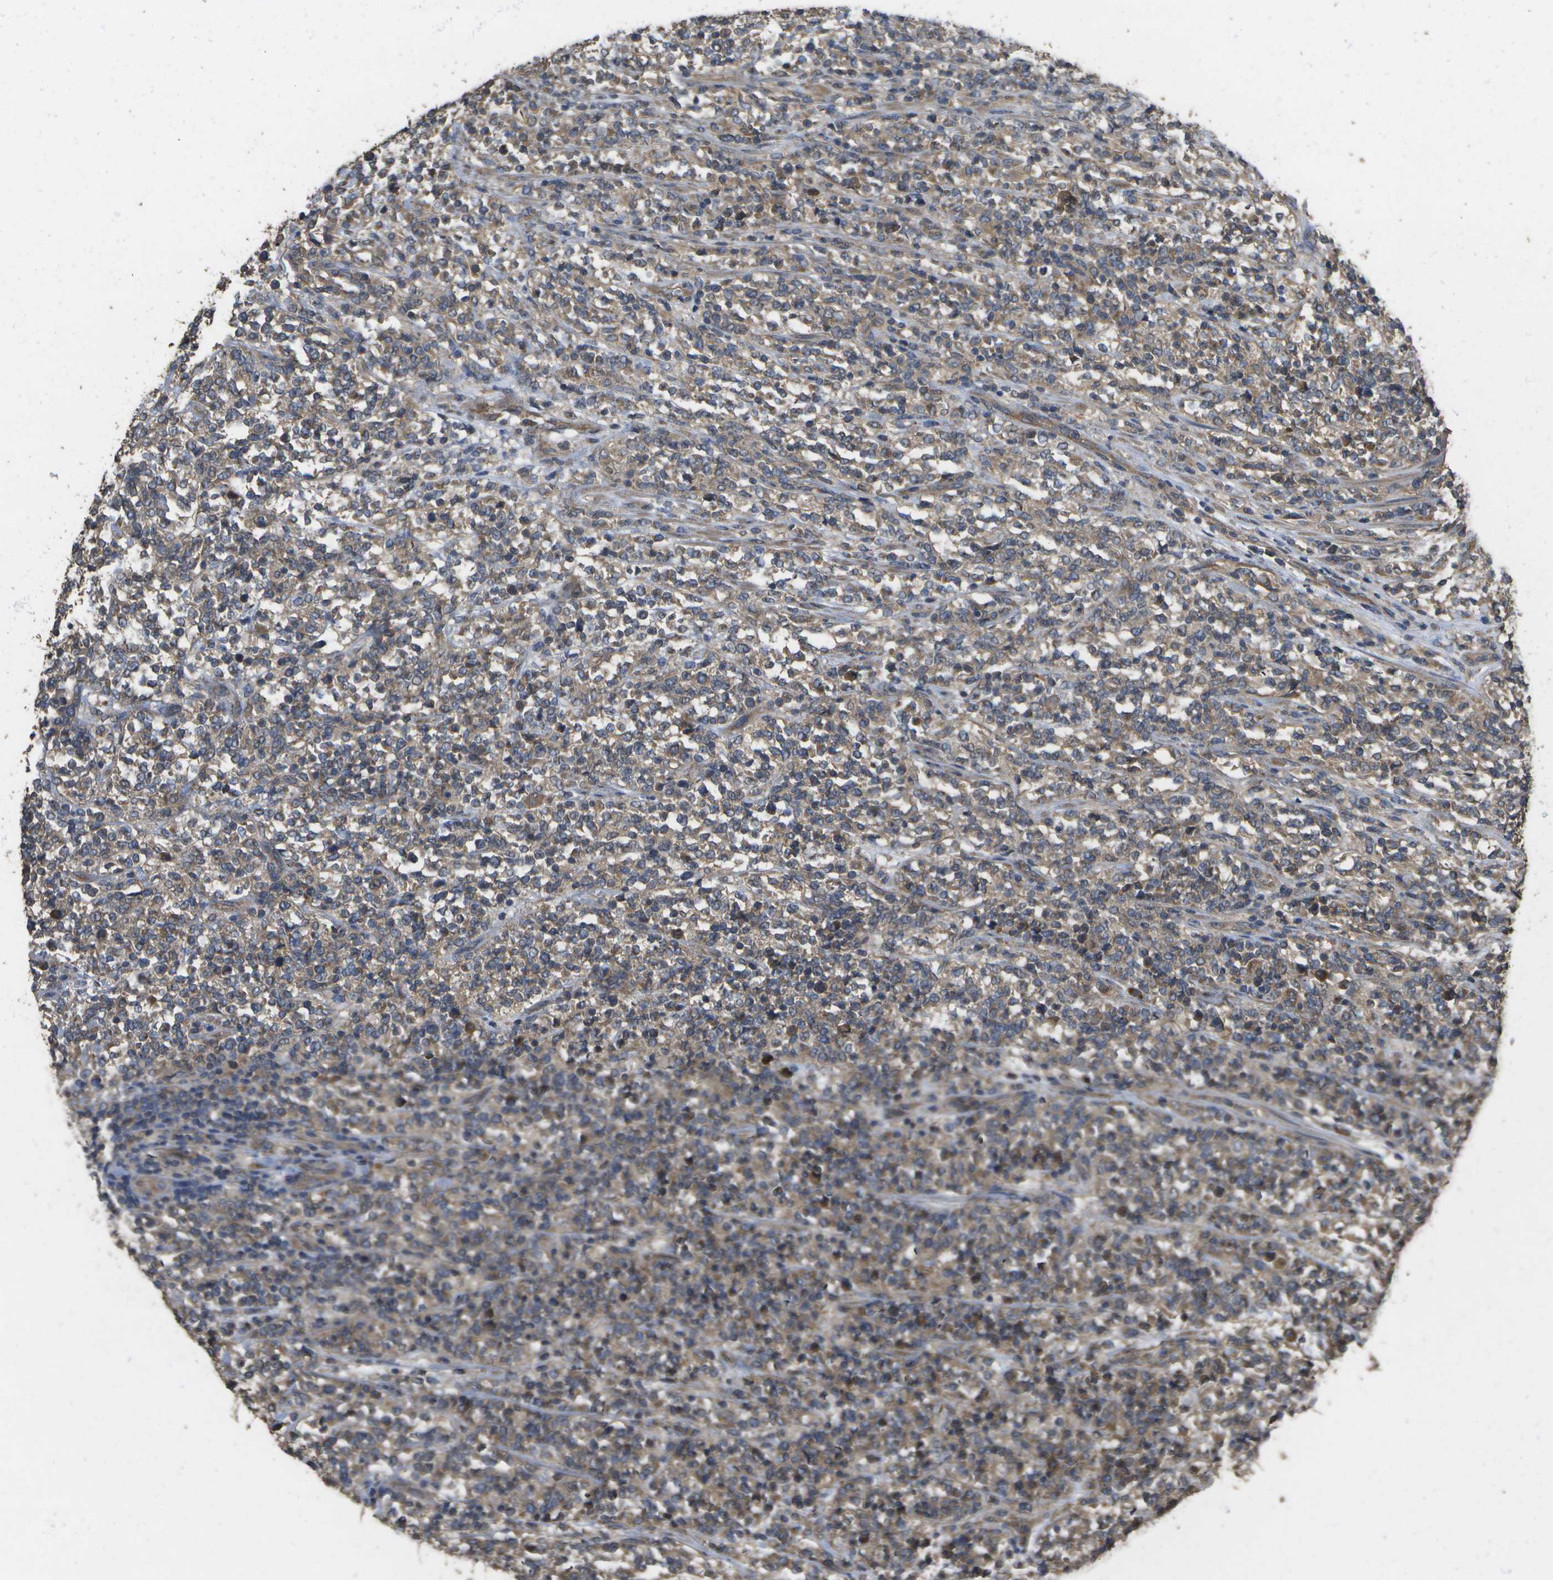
{"staining": {"intensity": "weak", "quantity": ">75%", "location": "cytoplasmic/membranous"}, "tissue": "lymphoma", "cell_type": "Tumor cells", "image_type": "cancer", "snomed": [{"axis": "morphology", "description": "Malignant lymphoma, non-Hodgkin's type, High grade"}, {"axis": "topography", "description": "Soft tissue"}], "caption": "Immunohistochemistry (IHC) staining of lymphoma, which demonstrates low levels of weak cytoplasmic/membranous positivity in about >75% of tumor cells indicating weak cytoplasmic/membranous protein positivity. The staining was performed using DAB (brown) for protein detection and nuclei were counterstained in hematoxylin (blue).", "gene": "SACS", "patient": {"sex": "male", "age": 18}}